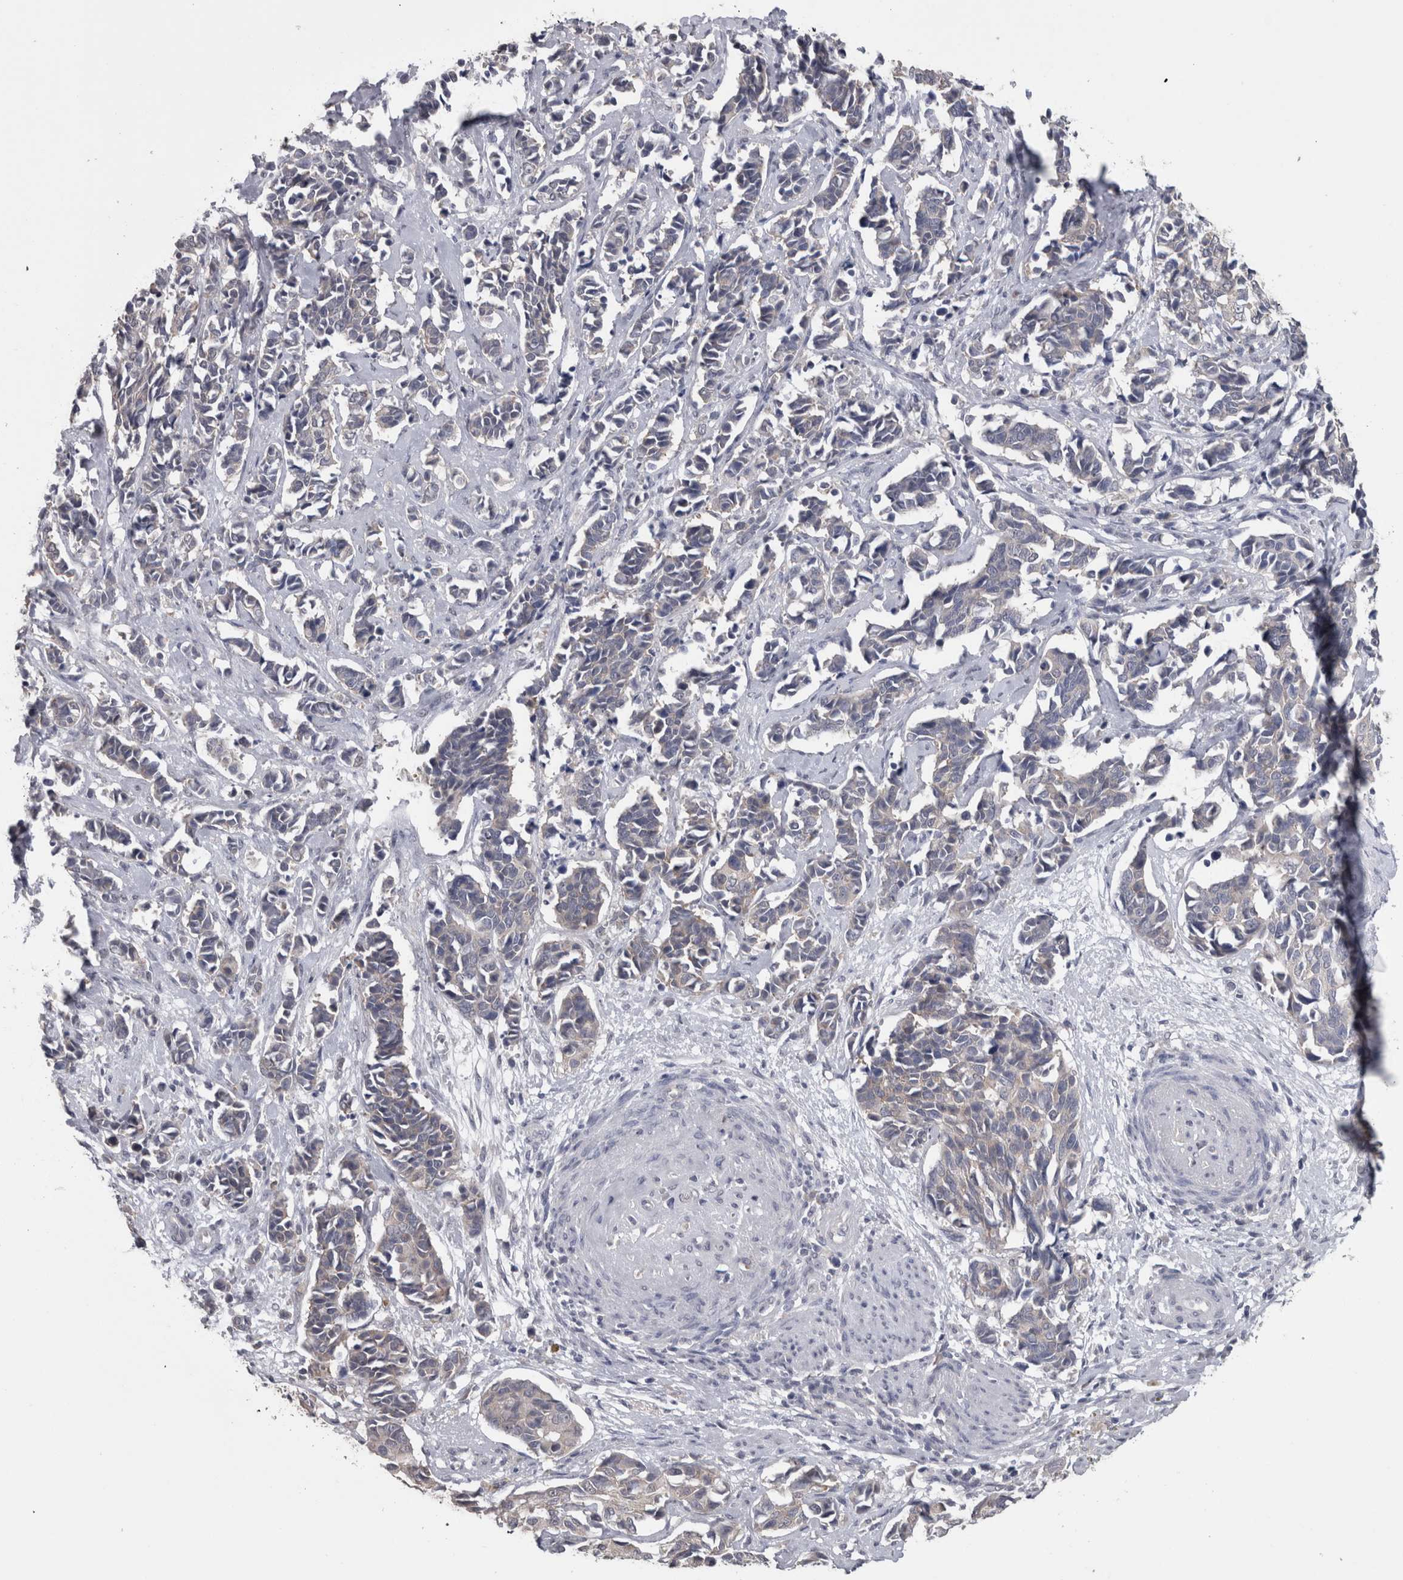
{"staining": {"intensity": "negative", "quantity": "none", "location": "none"}, "tissue": "cervical cancer", "cell_type": "Tumor cells", "image_type": "cancer", "snomed": [{"axis": "morphology", "description": "Normal tissue, NOS"}, {"axis": "morphology", "description": "Squamous cell carcinoma, NOS"}, {"axis": "topography", "description": "Cervix"}], "caption": "Tumor cells are negative for brown protein staining in cervical cancer. The staining is performed using DAB brown chromogen with nuclei counter-stained in using hematoxylin.", "gene": "DDX6", "patient": {"sex": "female", "age": 35}}